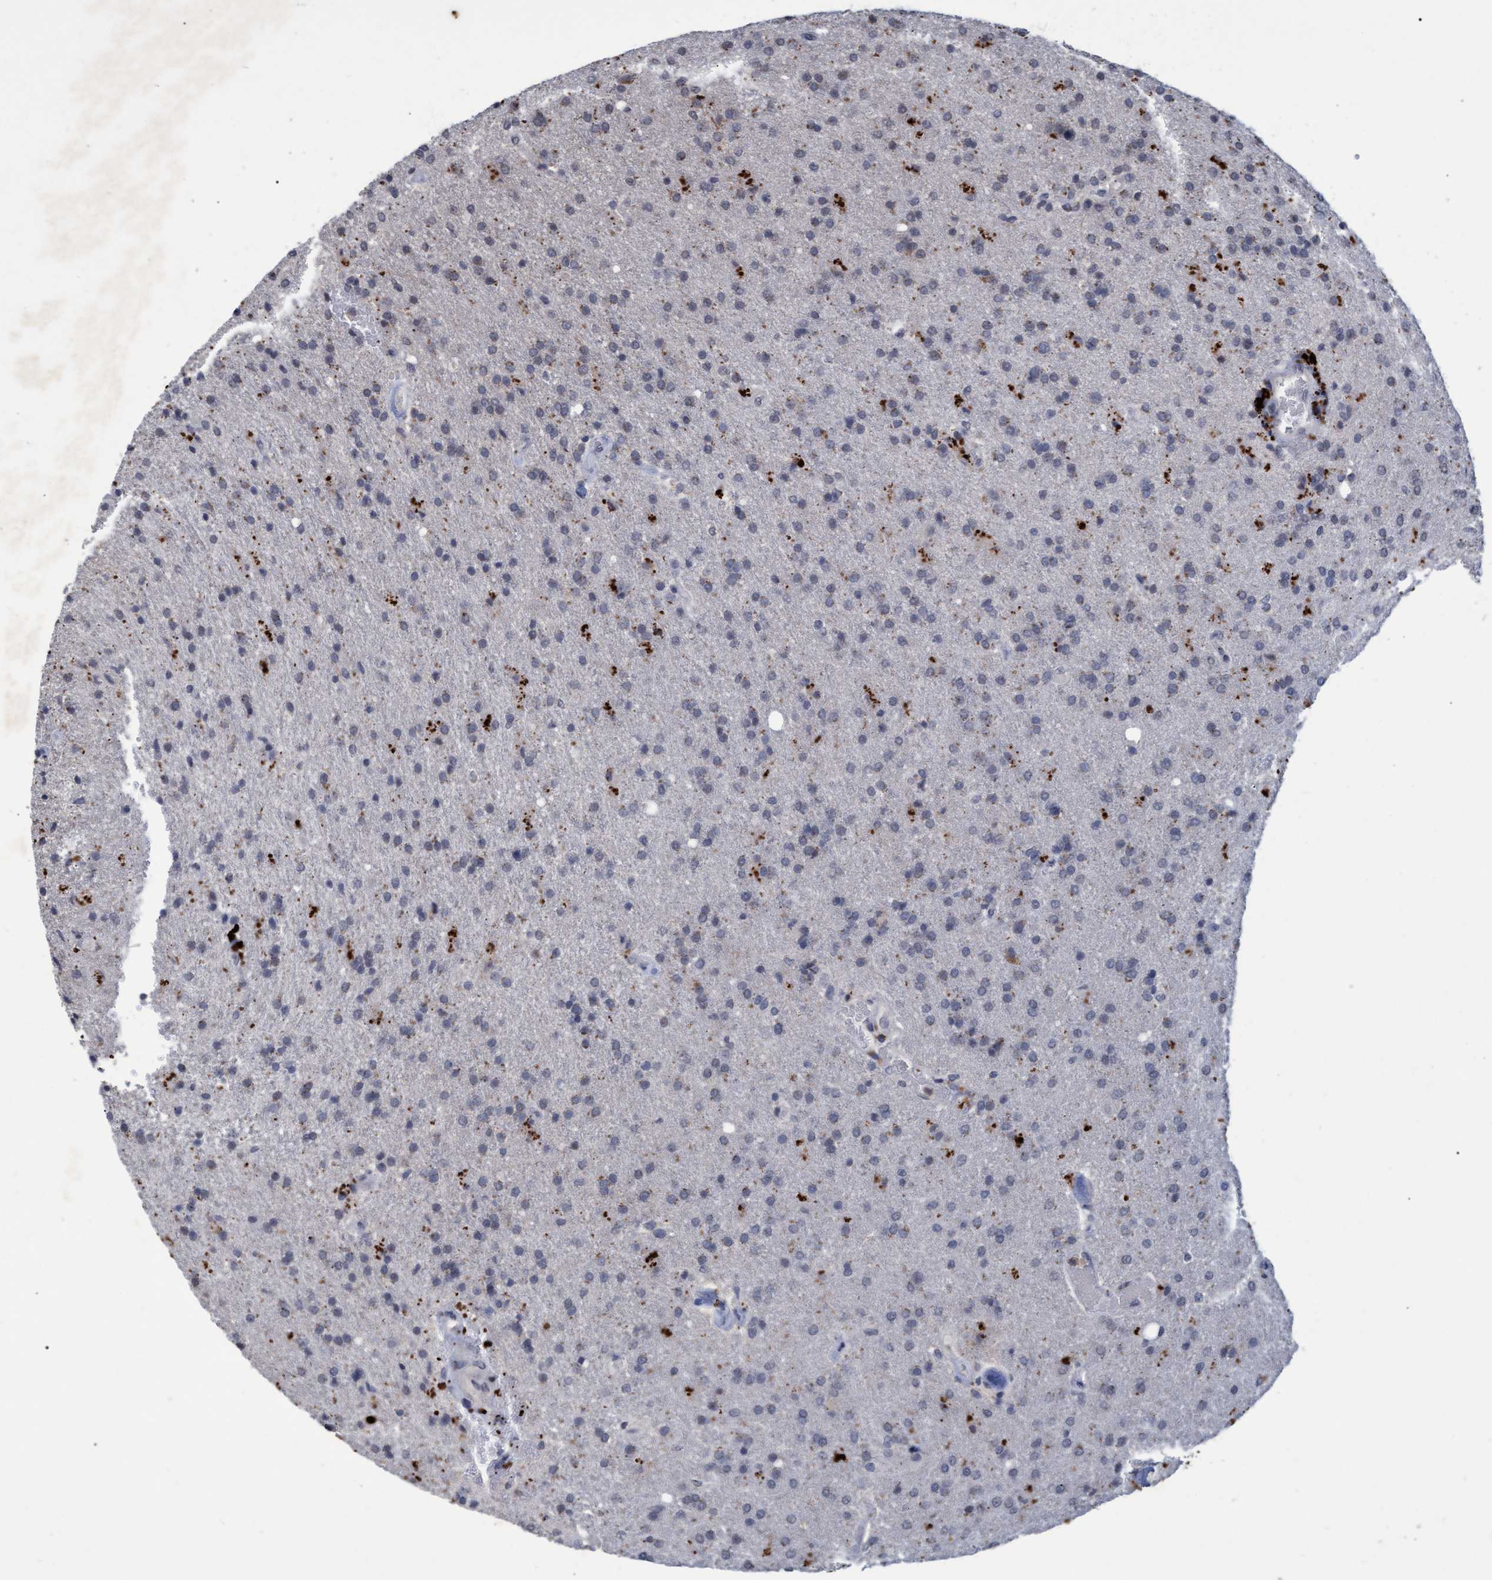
{"staining": {"intensity": "negative", "quantity": "none", "location": "none"}, "tissue": "glioma", "cell_type": "Tumor cells", "image_type": "cancer", "snomed": [{"axis": "morphology", "description": "Glioma, malignant, High grade"}, {"axis": "topography", "description": "Brain"}], "caption": "Immunohistochemistry (IHC) of human glioma reveals no positivity in tumor cells.", "gene": "GALC", "patient": {"sex": "male", "age": 72}}